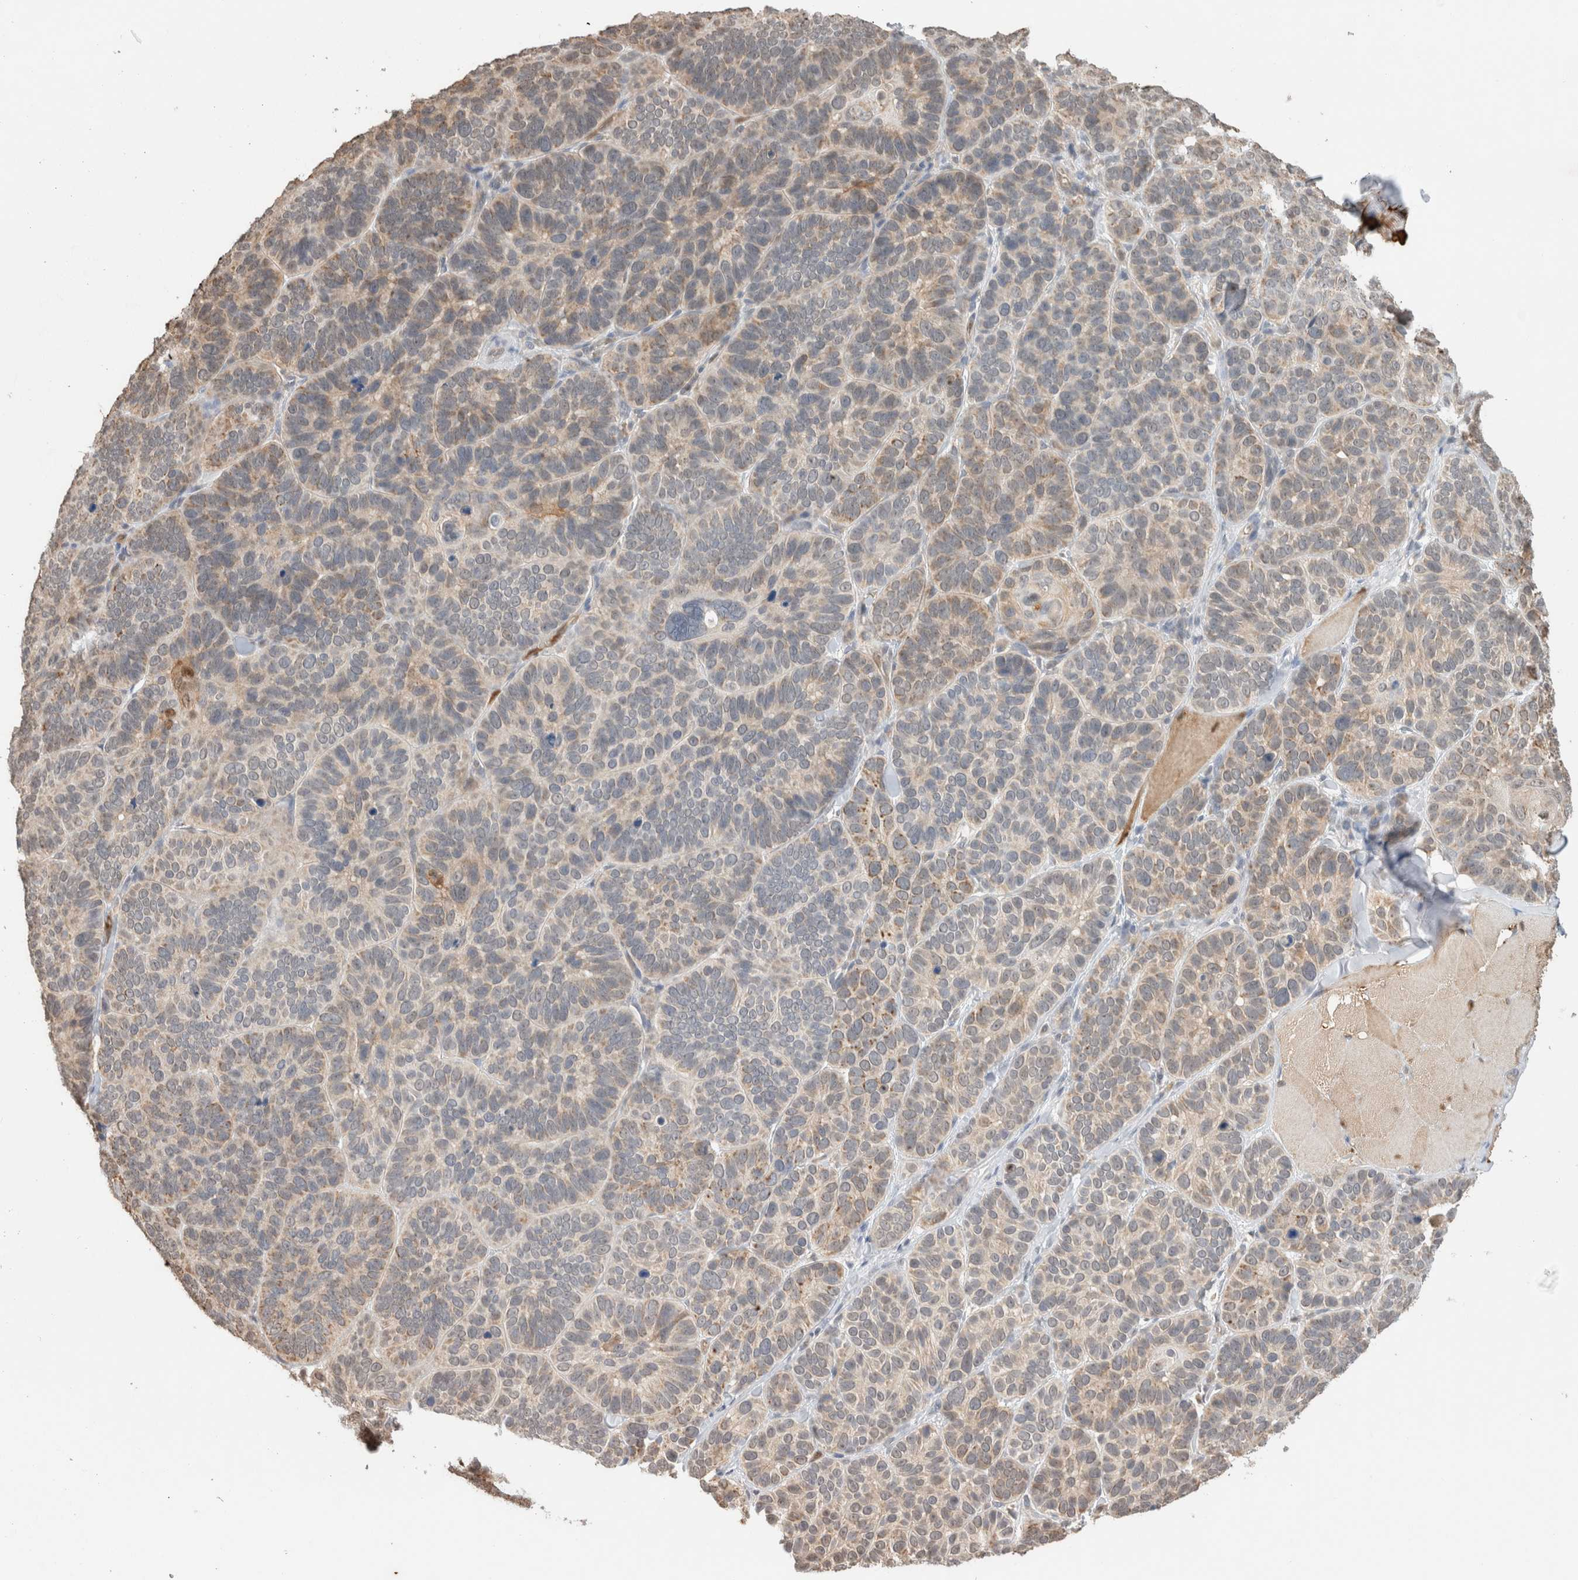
{"staining": {"intensity": "weak", "quantity": "<25%", "location": "cytoplasmic/membranous"}, "tissue": "skin cancer", "cell_type": "Tumor cells", "image_type": "cancer", "snomed": [{"axis": "morphology", "description": "Basal cell carcinoma"}, {"axis": "topography", "description": "Skin"}], "caption": "IHC photomicrograph of human skin cancer stained for a protein (brown), which shows no expression in tumor cells.", "gene": "CA13", "patient": {"sex": "male", "age": 62}}